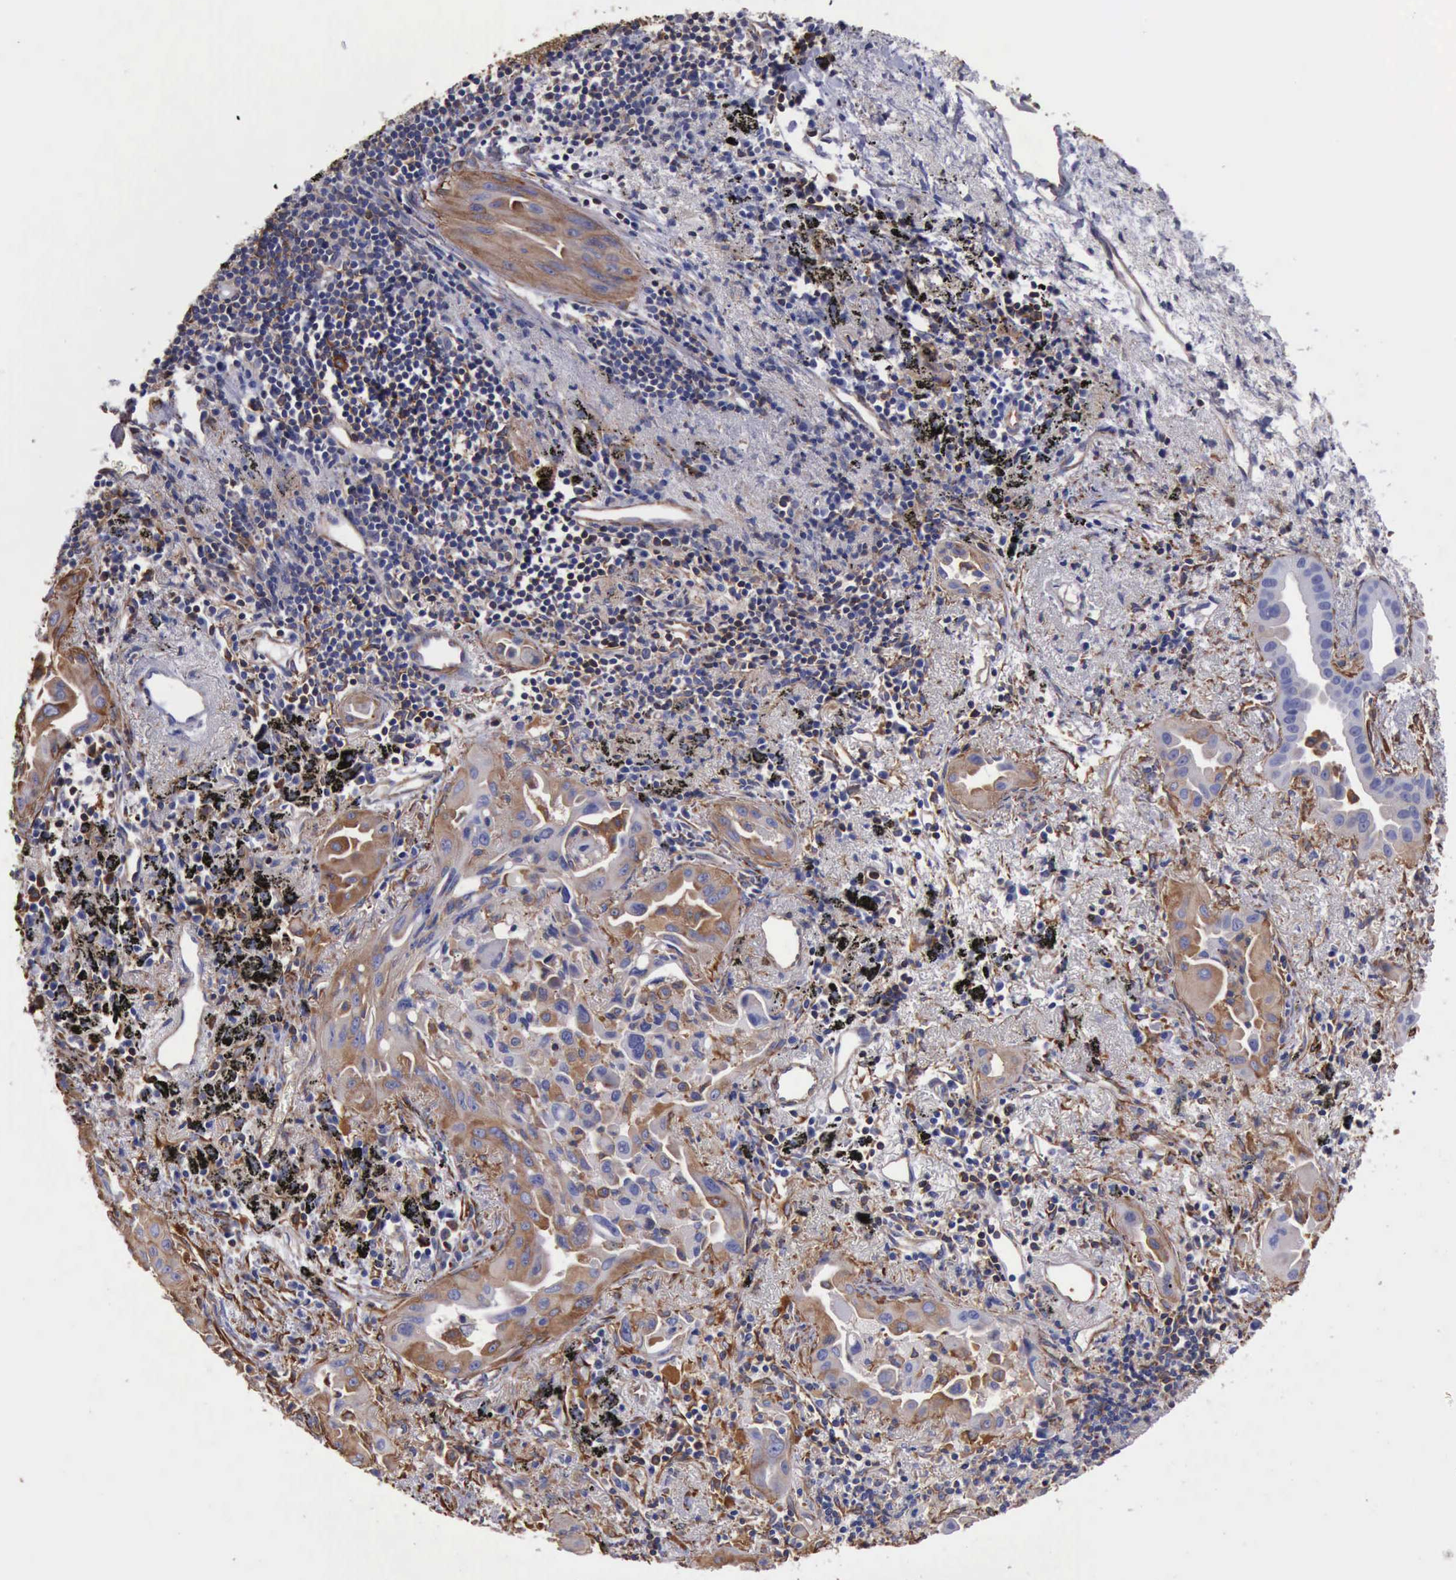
{"staining": {"intensity": "moderate", "quantity": ">75%", "location": "cytoplasmic/membranous"}, "tissue": "lung cancer", "cell_type": "Tumor cells", "image_type": "cancer", "snomed": [{"axis": "morphology", "description": "Adenocarcinoma, NOS"}, {"axis": "topography", "description": "Lung"}], "caption": "Brown immunohistochemical staining in lung adenocarcinoma reveals moderate cytoplasmic/membranous expression in about >75% of tumor cells.", "gene": "FLNA", "patient": {"sex": "male", "age": 68}}